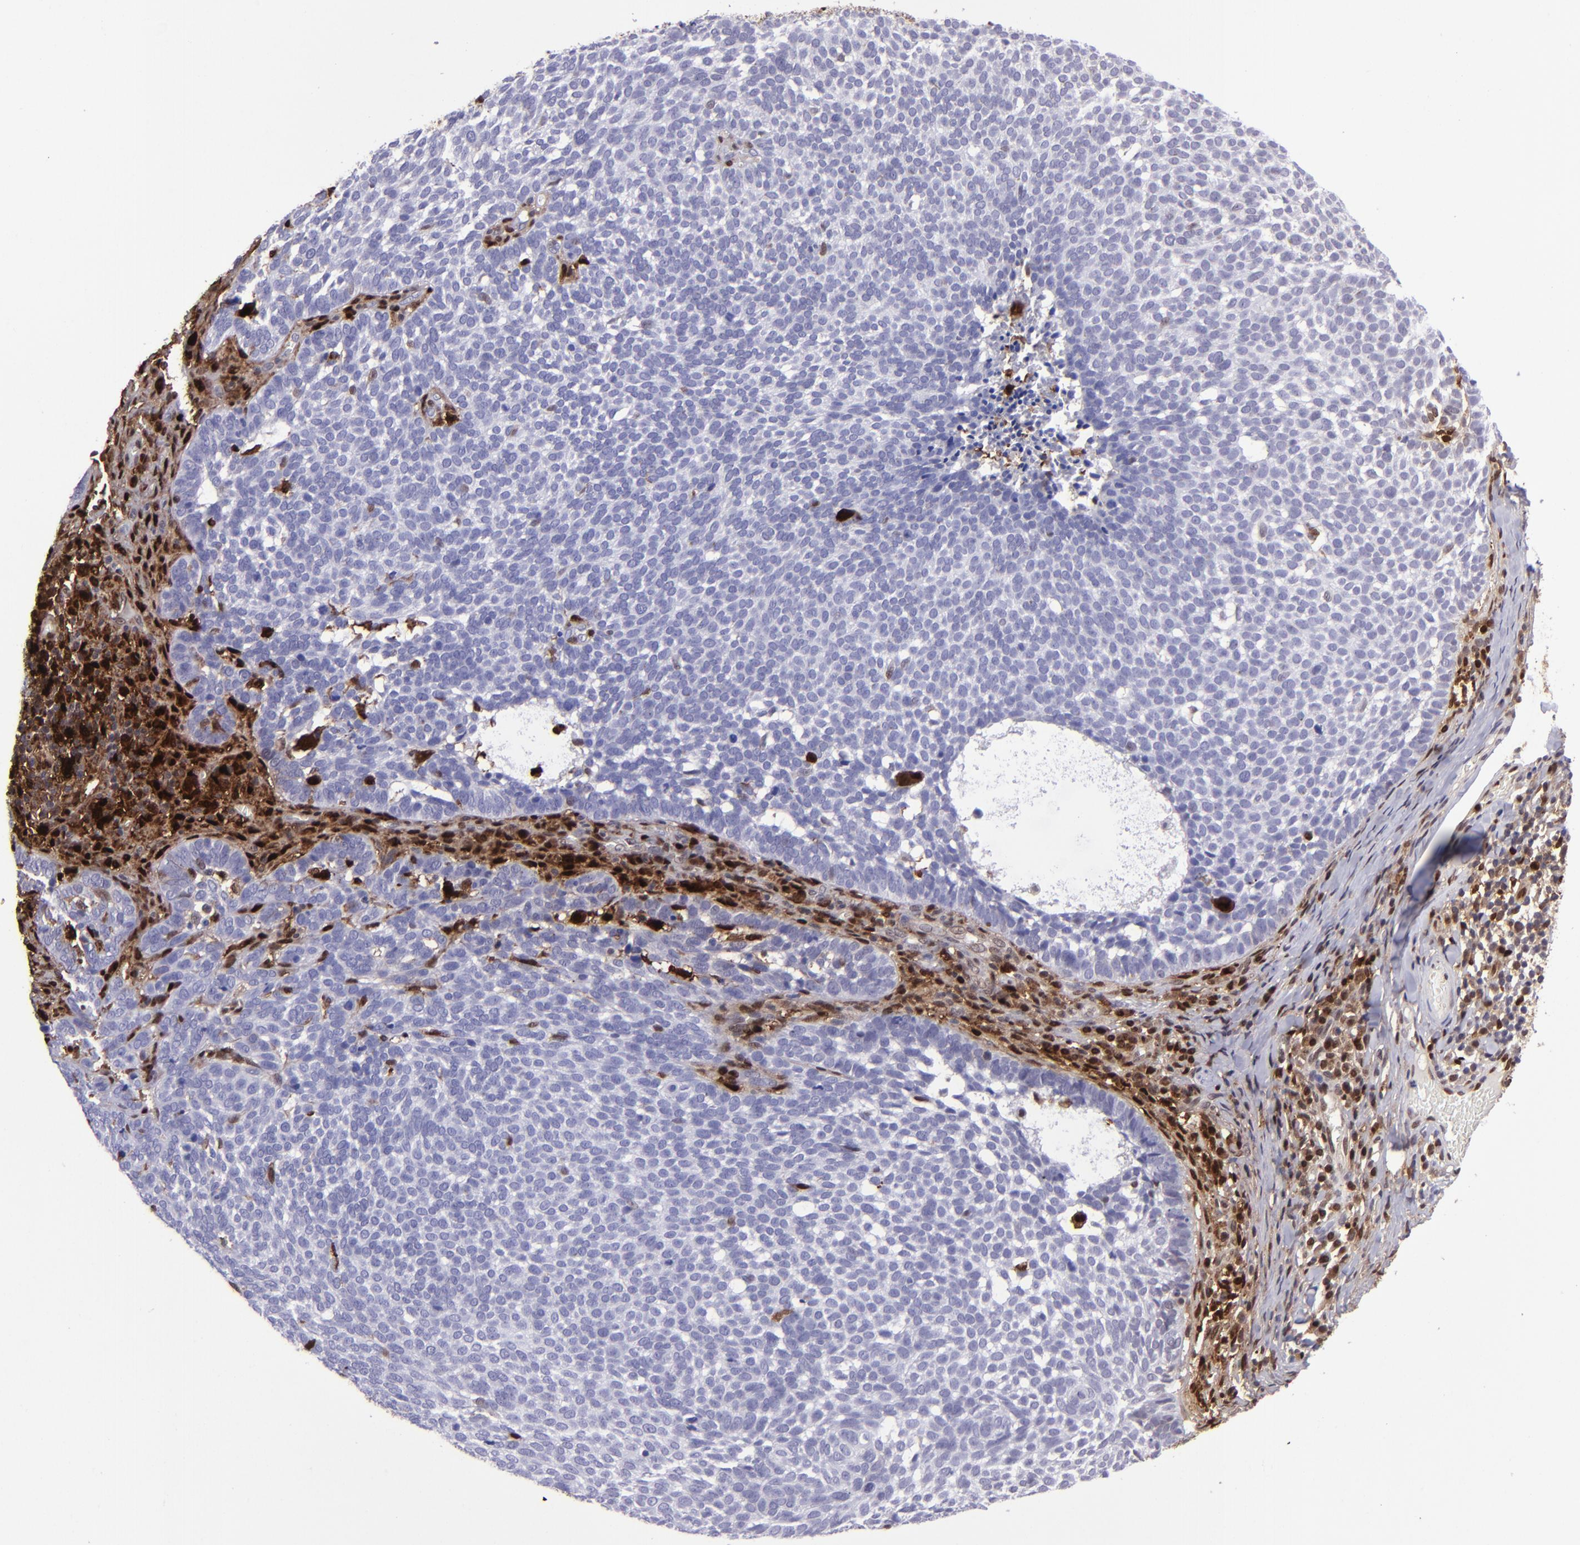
{"staining": {"intensity": "negative", "quantity": "none", "location": "none"}, "tissue": "skin cancer", "cell_type": "Tumor cells", "image_type": "cancer", "snomed": [{"axis": "morphology", "description": "Basal cell carcinoma"}, {"axis": "topography", "description": "Skin"}], "caption": "Immunohistochemistry image of human basal cell carcinoma (skin) stained for a protein (brown), which shows no staining in tumor cells.", "gene": "TYMP", "patient": {"sex": "male", "age": 63}}